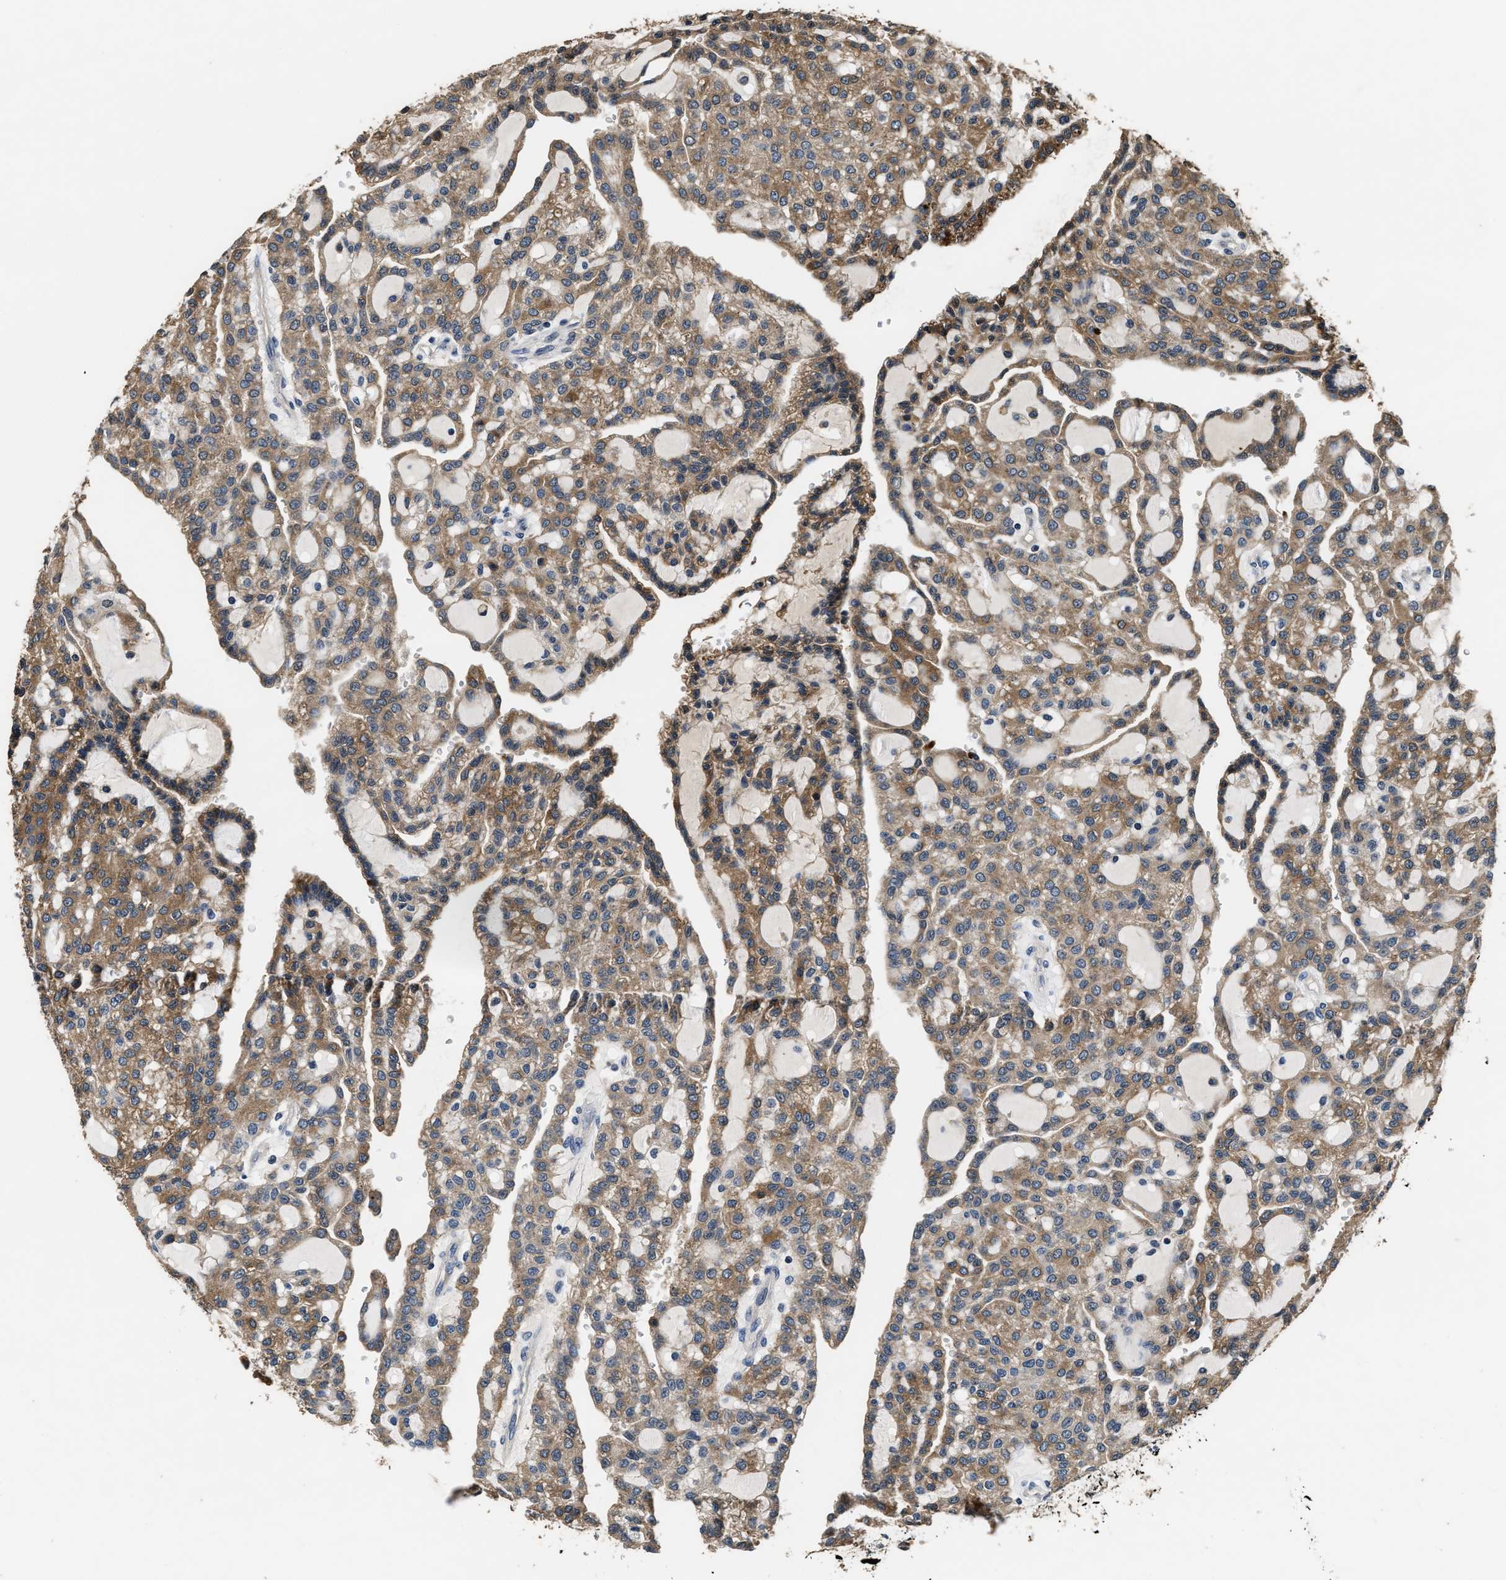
{"staining": {"intensity": "moderate", "quantity": ">75%", "location": "cytoplasmic/membranous"}, "tissue": "renal cancer", "cell_type": "Tumor cells", "image_type": "cancer", "snomed": [{"axis": "morphology", "description": "Adenocarcinoma, NOS"}, {"axis": "topography", "description": "Kidney"}], "caption": "Adenocarcinoma (renal) stained with a protein marker exhibits moderate staining in tumor cells.", "gene": "PHPT1", "patient": {"sex": "male", "age": 63}}